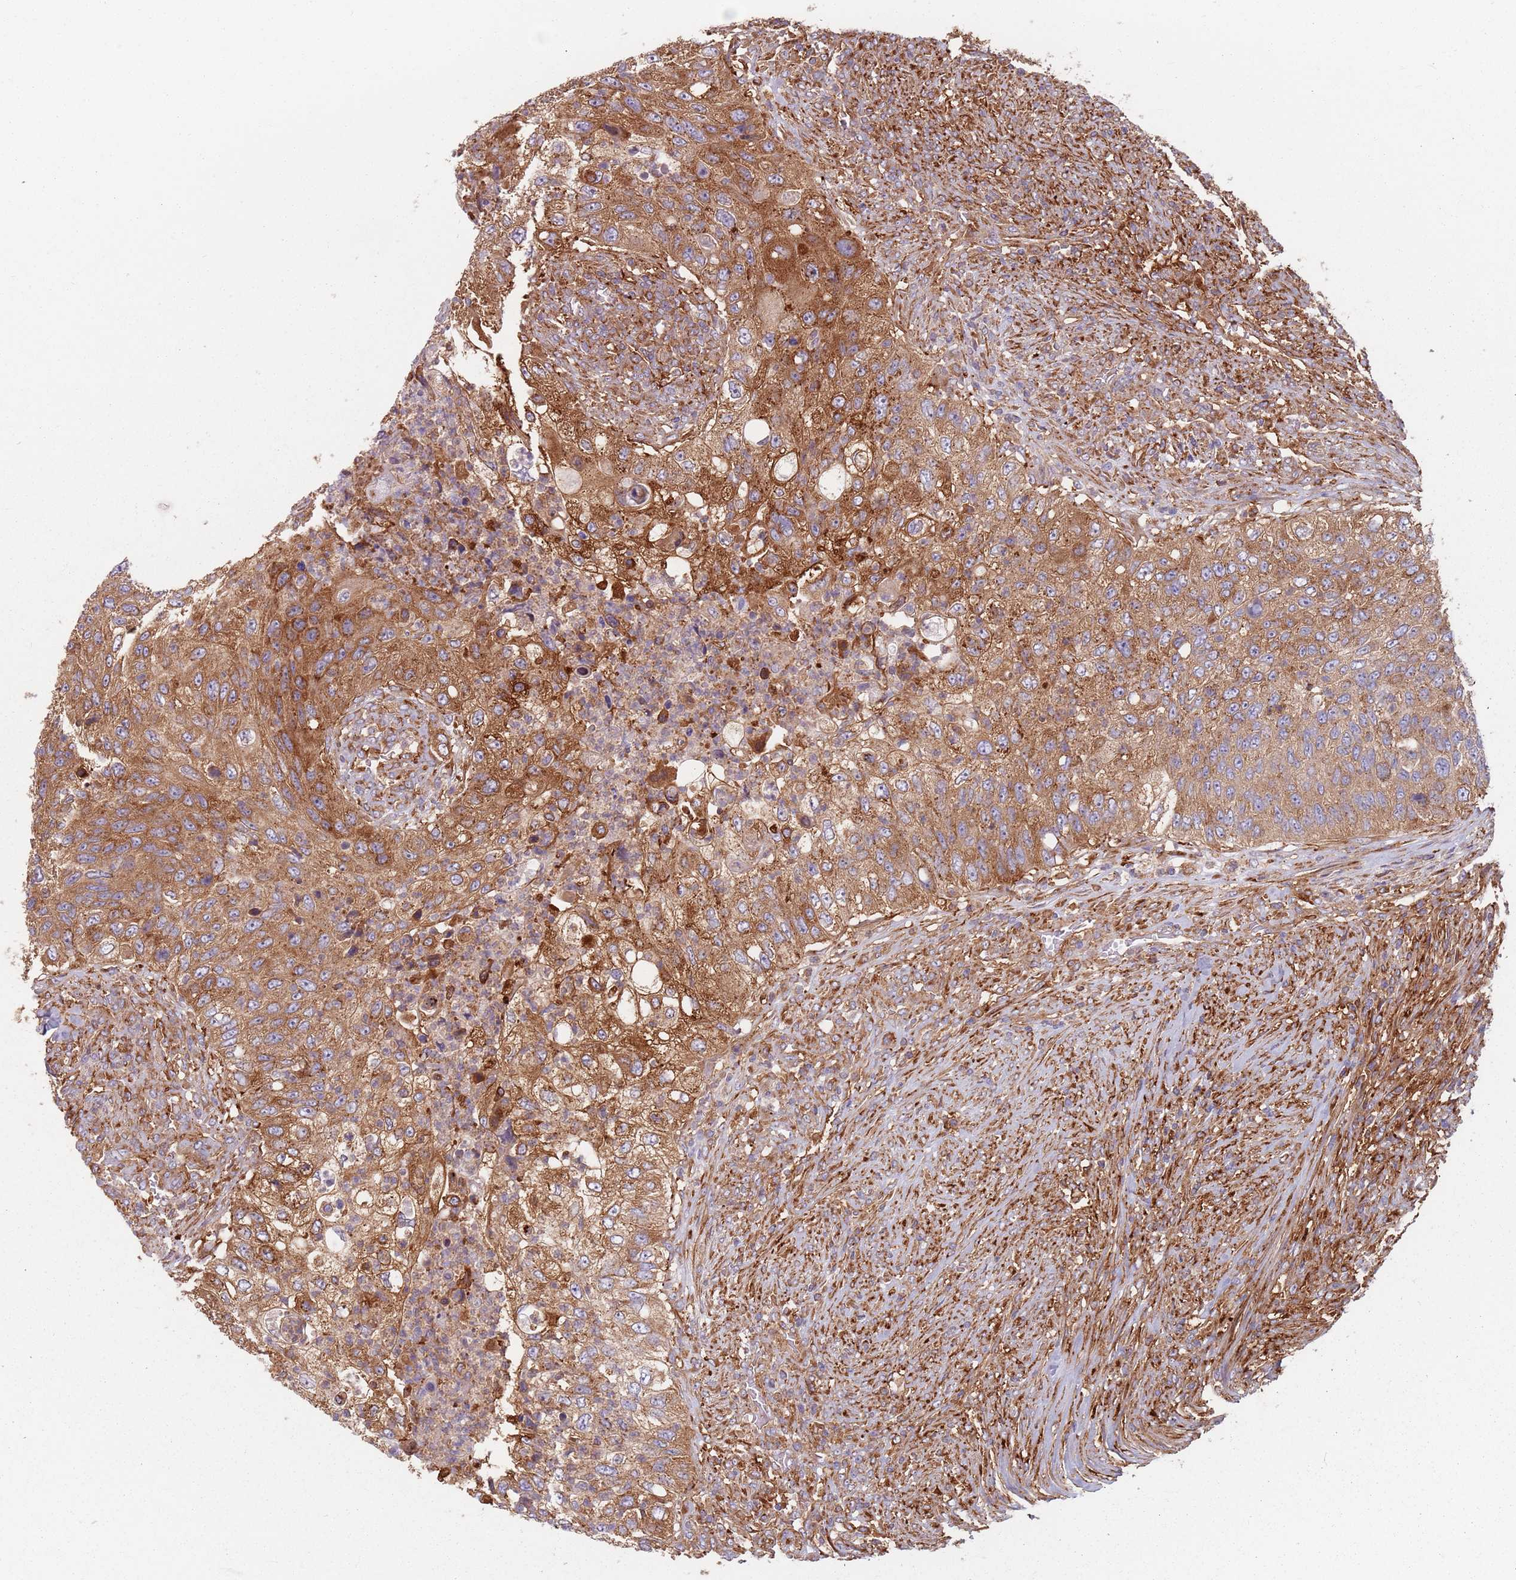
{"staining": {"intensity": "strong", "quantity": ">75%", "location": "cytoplasmic/membranous"}, "tissue": "urothelial cancer", "cell_type": "Tumor cells", "image_type": "cancer", "snomed": [{"axis": "morphology", "description": "Urothelial carcinoma, High grade"}, {"axis": "topography", "description": "Urinary bladder"}], "caption": "About >75% of tumor cells in high-grade urothelial carcinoma display strong cytoplasmic/membranous protein staining as visualized by brown immunohistochemical staining.", "gene": "TPD52L2", "patient": {"sex": "female", "age": 60}}